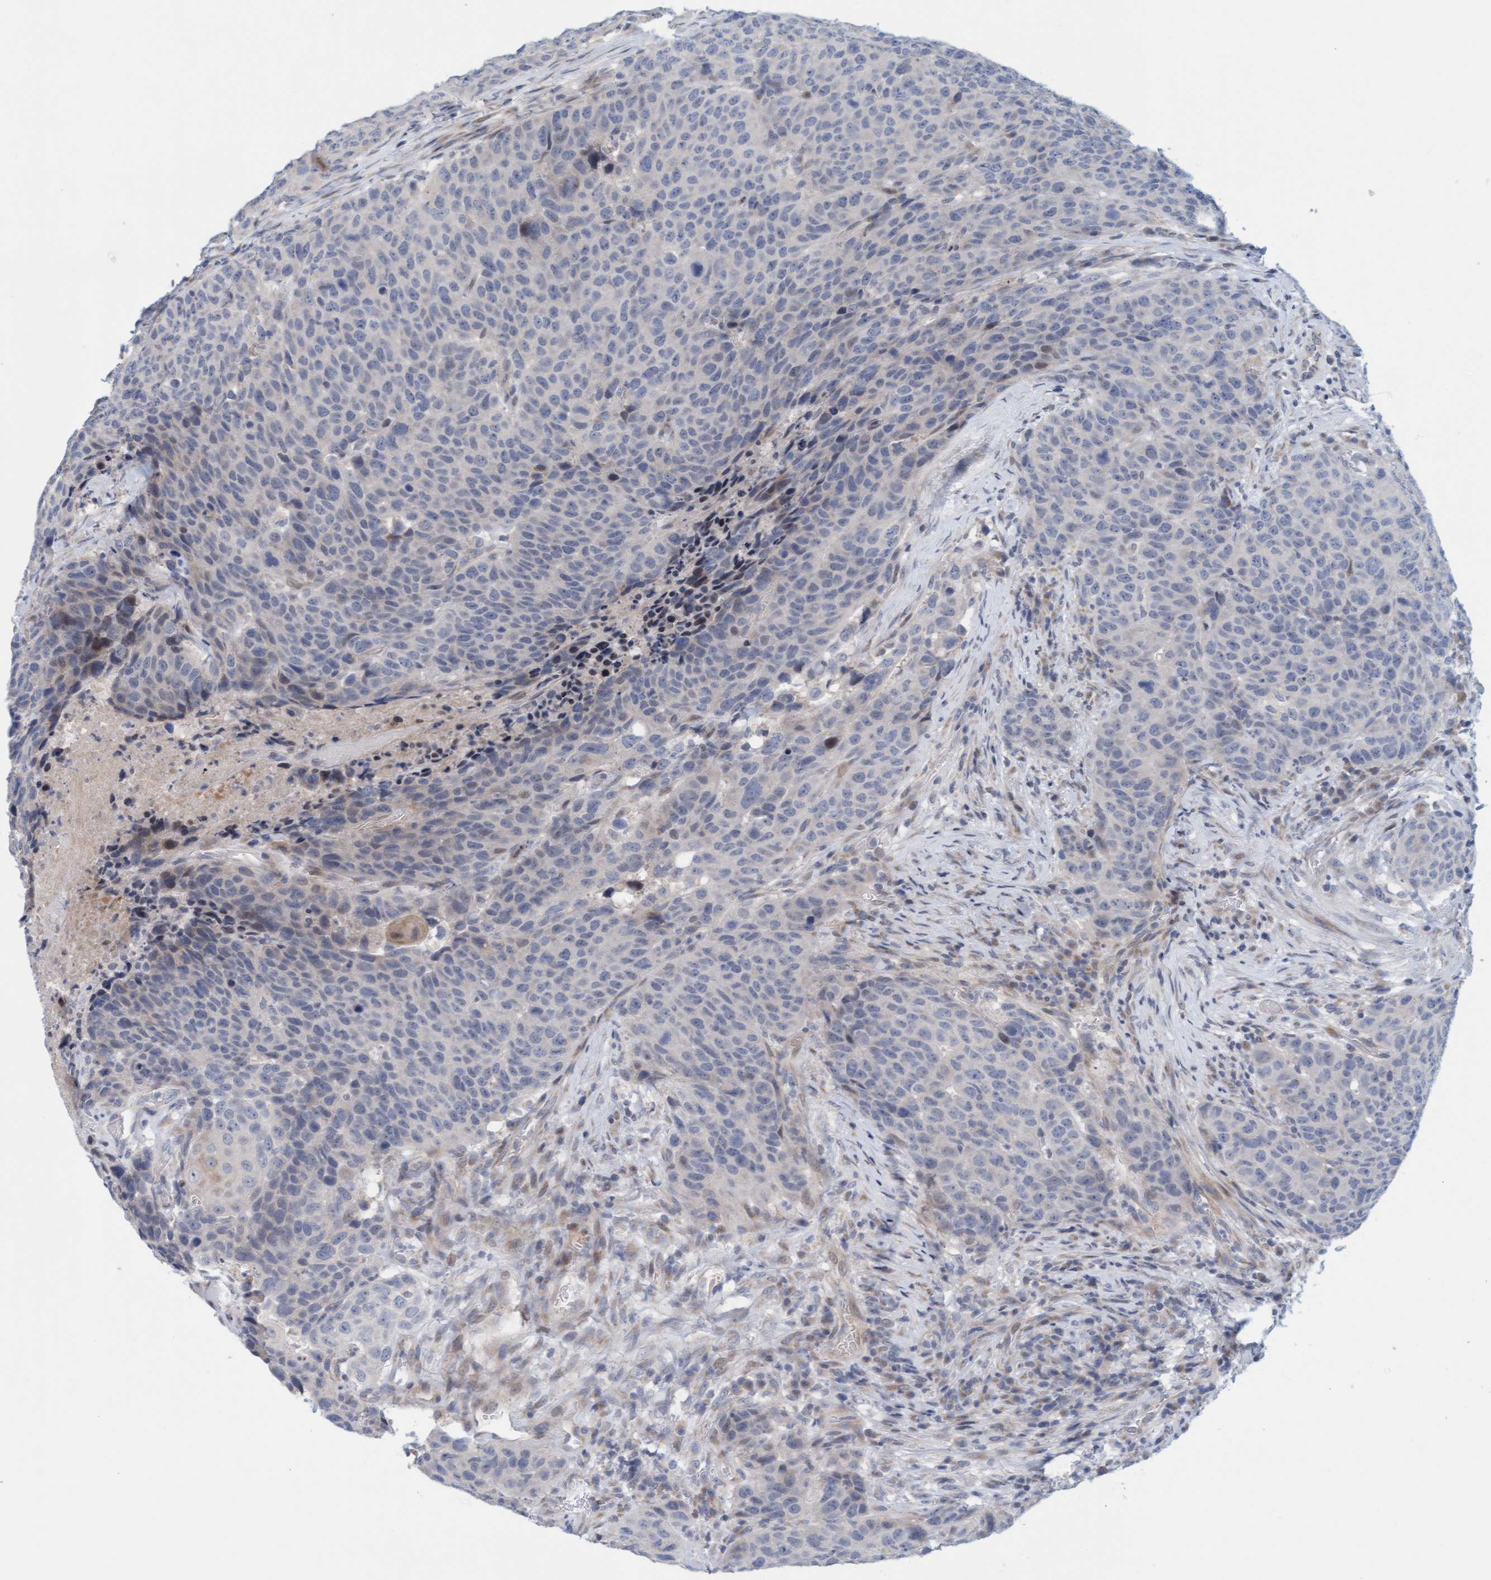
{"staining": {"intensity": "negative", "quantity": "none", "location": "none"}, "tissue": "head and neck cancer", "cell_type": "Tumor cells", "image_type": "cancer", "snomed": [{"axis": "morphology", "description": "Squamous cell carcinoma, NOS"}, {"axis": "topography", "description": "Head-Neck"}], "caption": "DAB immunohistochemical staining of human head and neck squamous cell carcinoma displays no significant positivity in tumor cells. (DAB (3,3'-diaminobenzidine) immunohistochemistry (IHC) visualized using brightfield microscopy, high magnification).", "gene": "ZC3H3", "patient": {"sex": "male", "age": 66}}